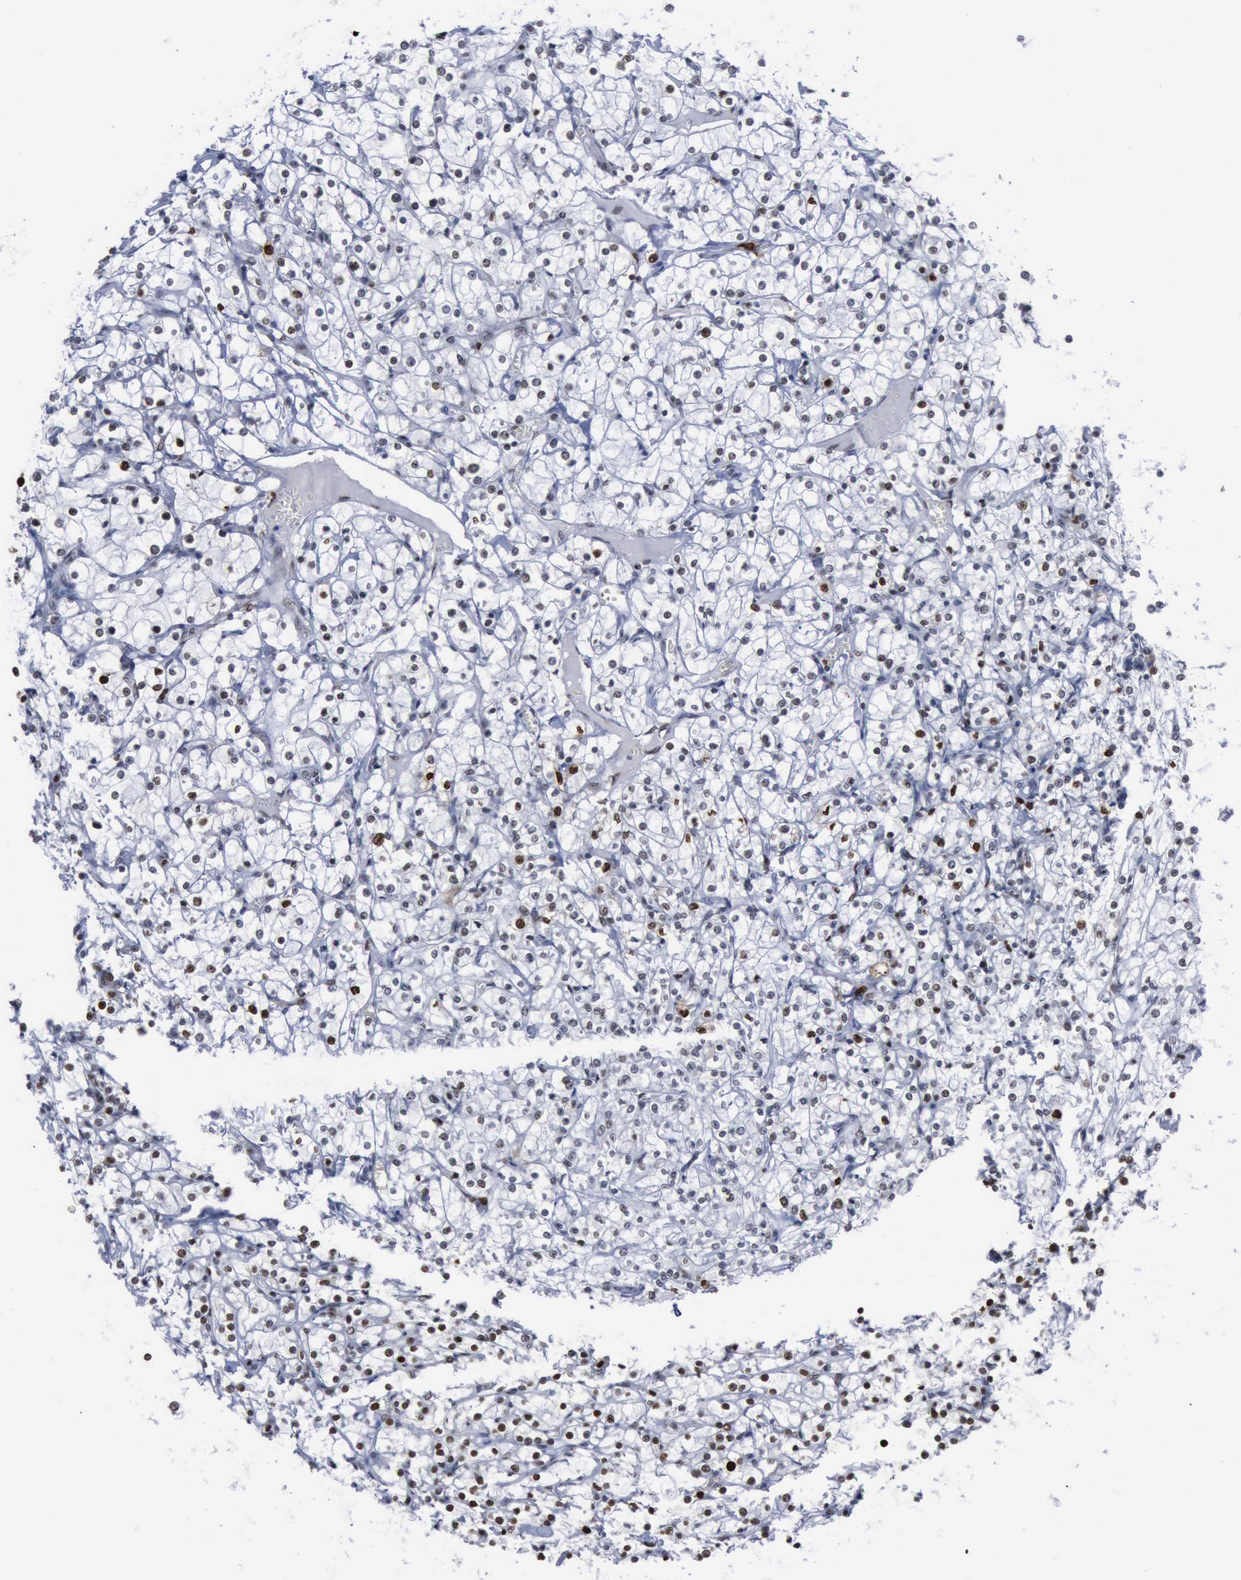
{"staining": {"intensity": "moderate", "quantity": "<25%", "location": "nuclear"}, "tissue": "renal cancer", "cell_type": "Tumor cells", "image_type": "cancer", "snomed": [{"axis": "morphology", "description": "Adenocarcinoma, NOS"}, {"axis": "topography", "description": "Kidney"}], "caption": "A brown stain shows moderate nuclear expression of a protein in human adenocarcinoma (renal) tumor cells.", "gene": "PCNA", "patient": {"sex": "female", "age": 73}}